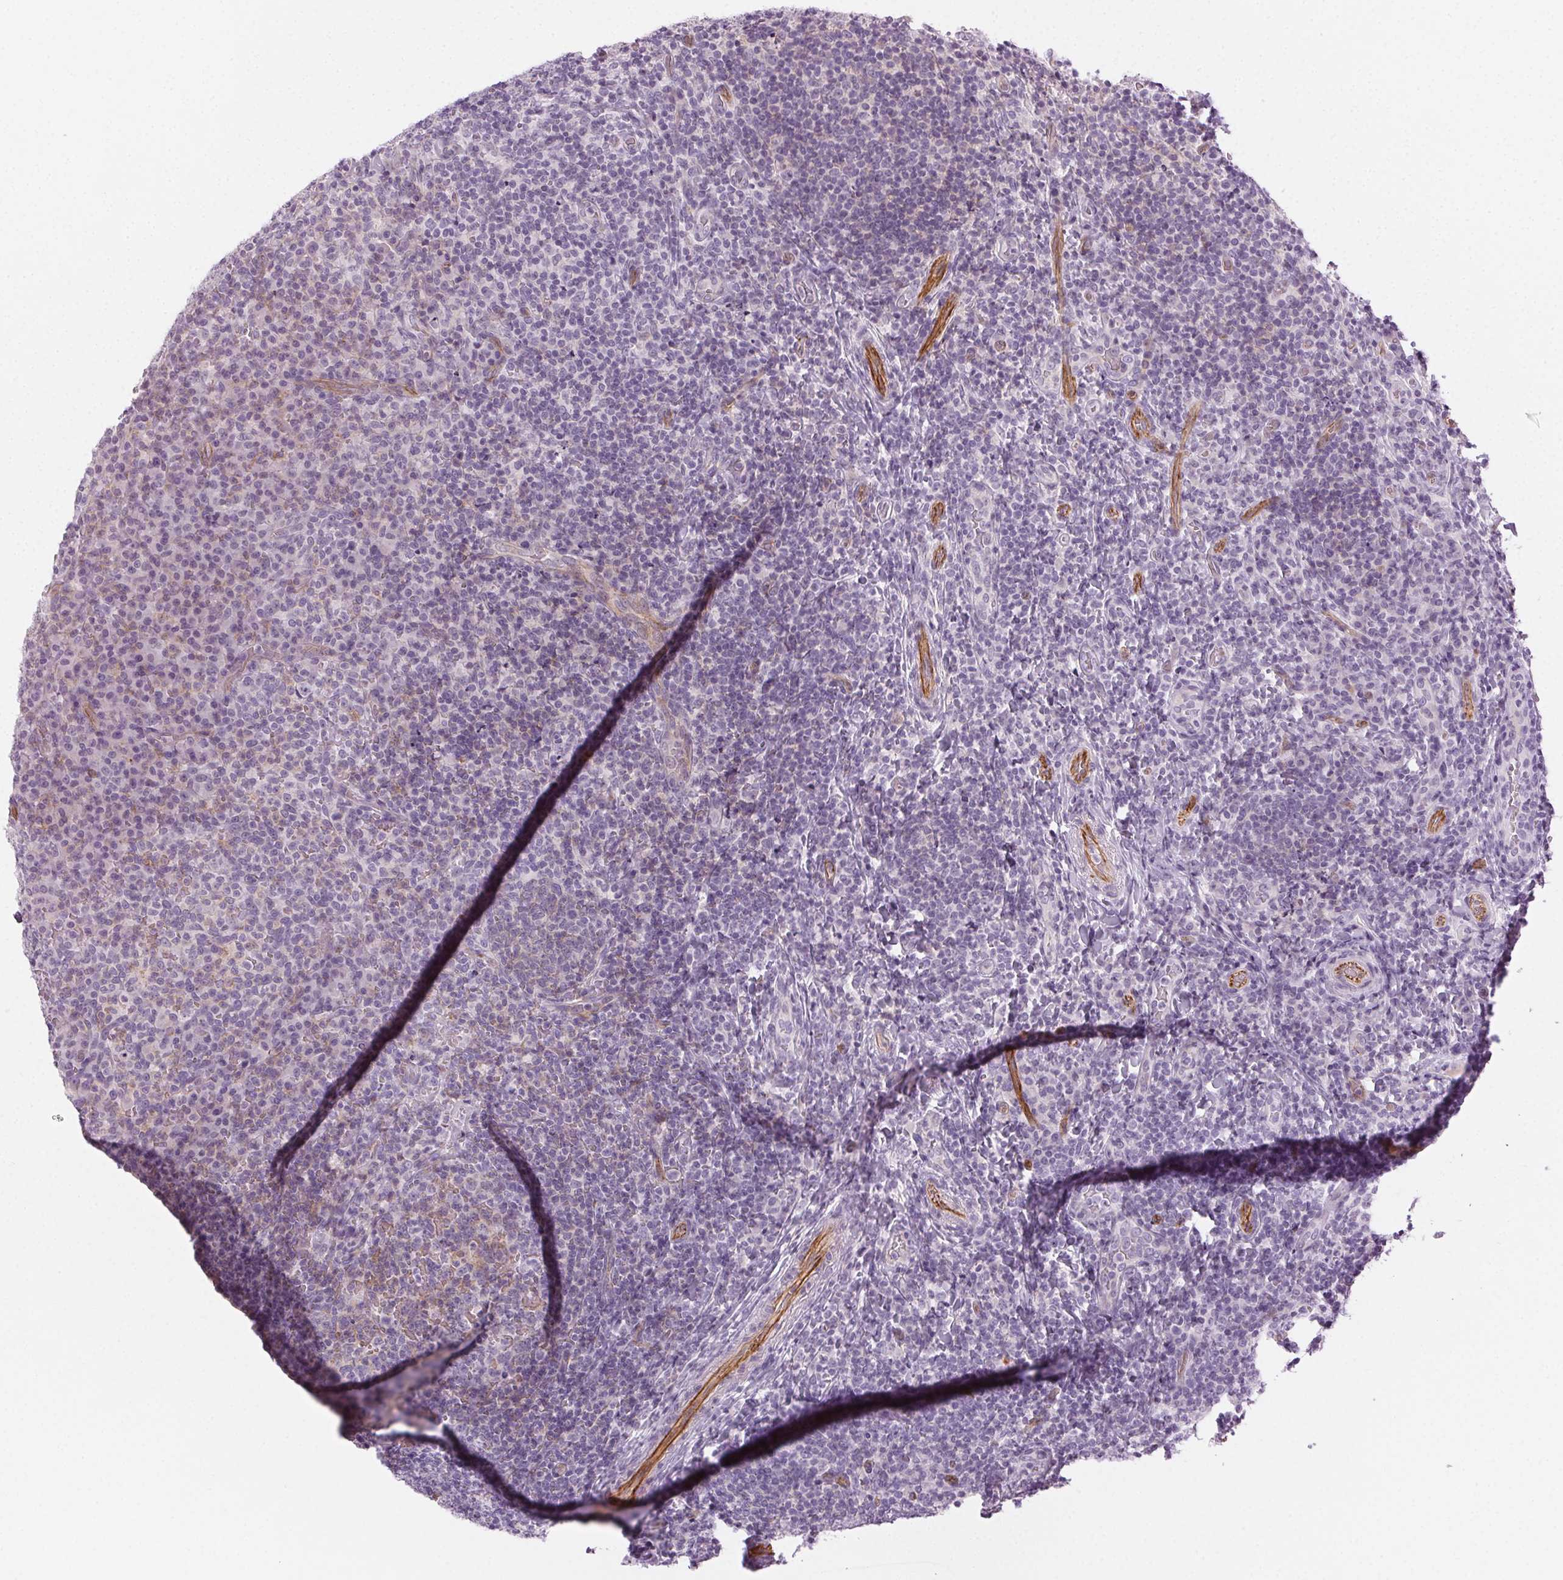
{"staining": {"intensity": "weak", "quantity": "<25%", "location": "cytoplasmic/membranous"}, "tissue": "tonsil", "cell_type": "Germinal center cells", "image_type": "normal", "snomed": [{"axis": "morphology", "description": "Normal tissue, NOS"}, {"axis": "topography", "description": "Tonsil"}], "caption": "The micrograph demonstrates no significant staining in germinal center cells of tonsil. The staining is performed using DAB brown chromogen with nuclei counter-stained in using hematoxylin.", "gene": "AIF1L", "patient": {"sex": "male", "age": 17}}